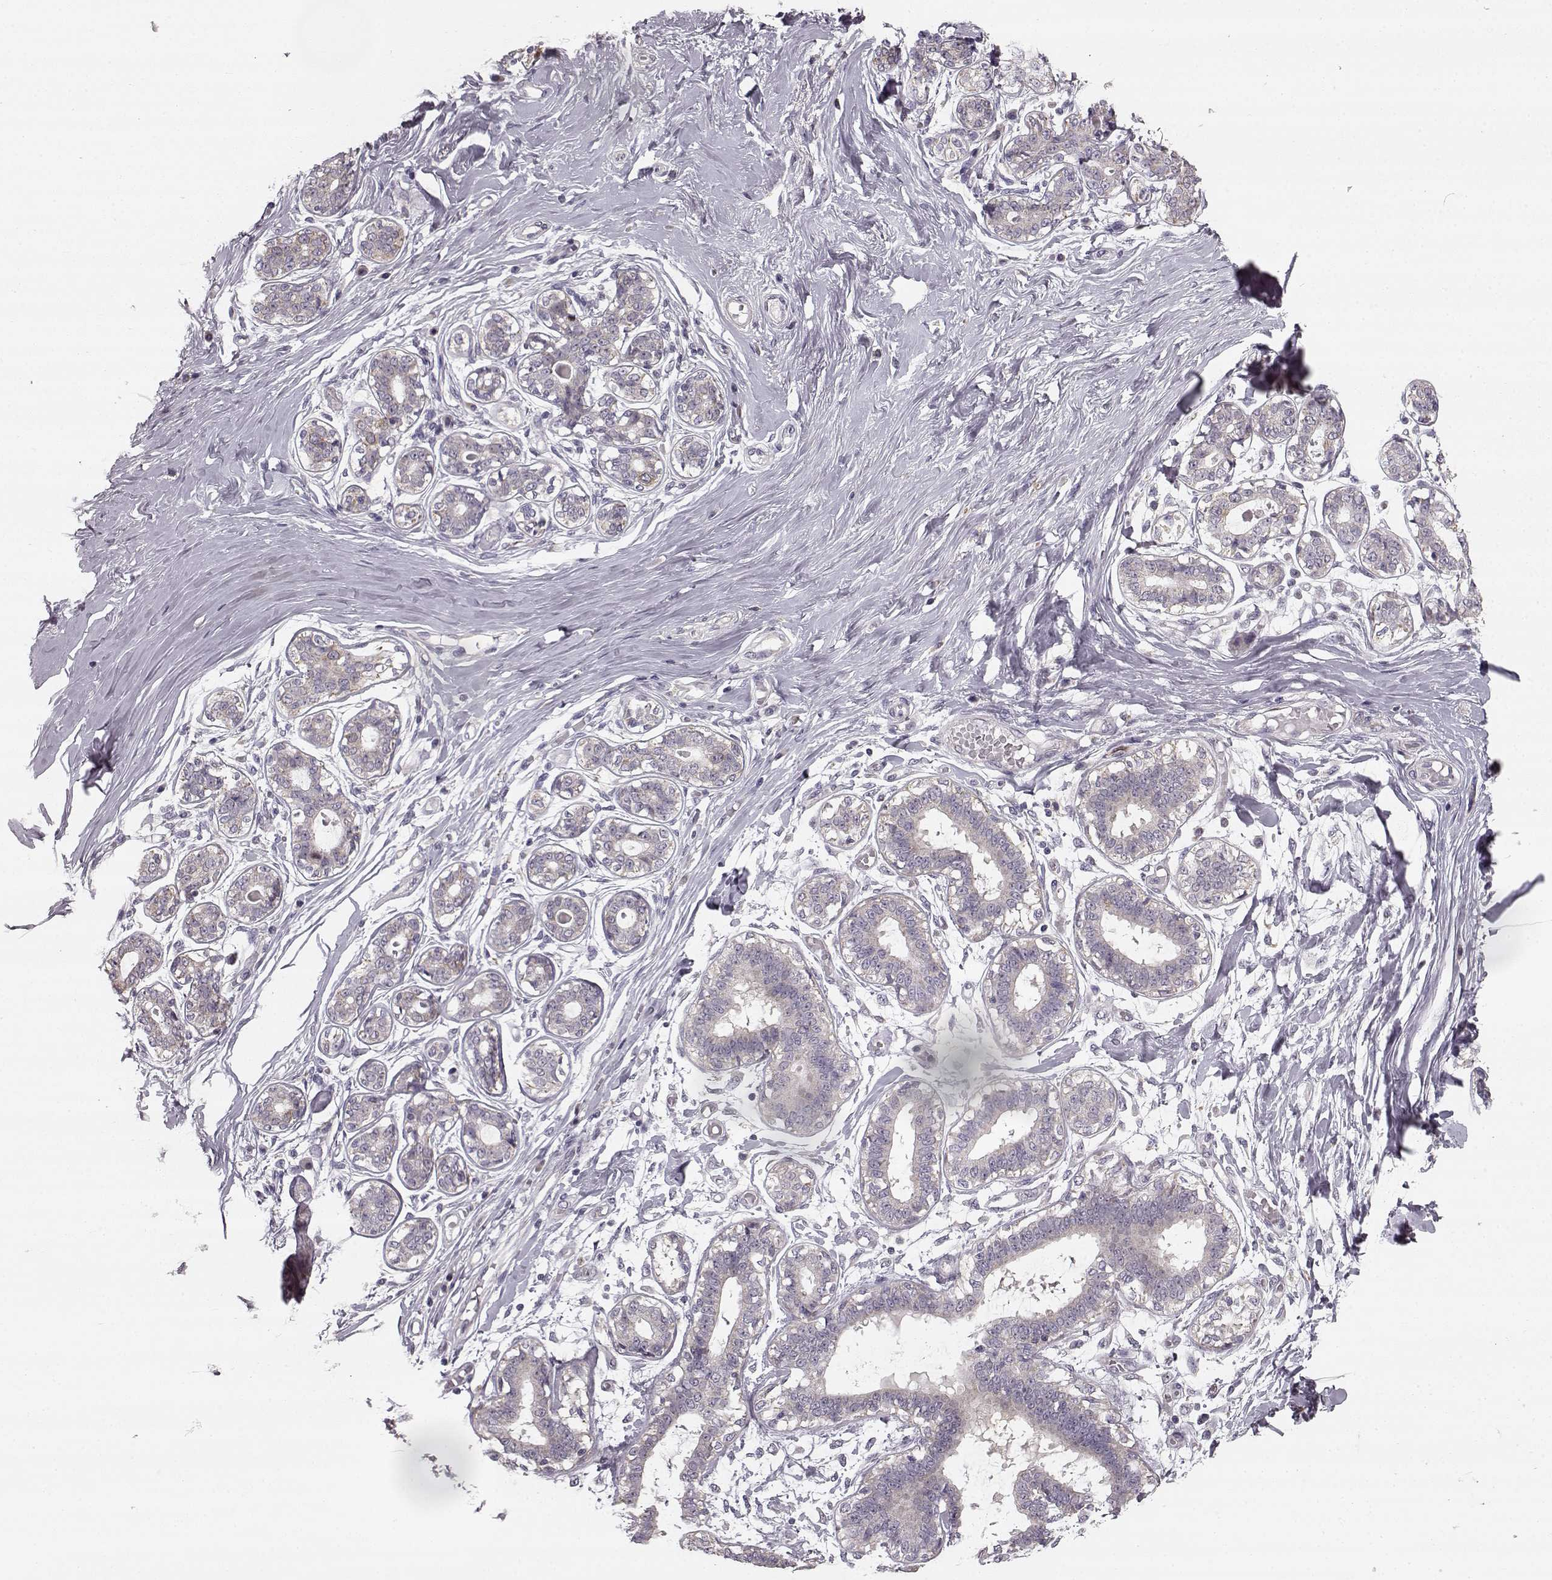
{"staining": {"intensity": "negative", "quantity": "none", "location": "none"}, "tissue": "breast", "cell_type": "Adipocytes", "image_type": "normal", "snomed": [{"axis": "morphology", "description": "Normal tissue, NOS"}, {"axis": "topography", "description": "Skin"}, {"axis": "topography", "description": "Breast"}], "caption": "High power microscopy image of an immunohistochemistry (IHC) photomicrograph of benign breast, revealing no significant positivity in adipocytes.", "gene": "HMMR", "patient": {"sex": "female", "age": 43}}